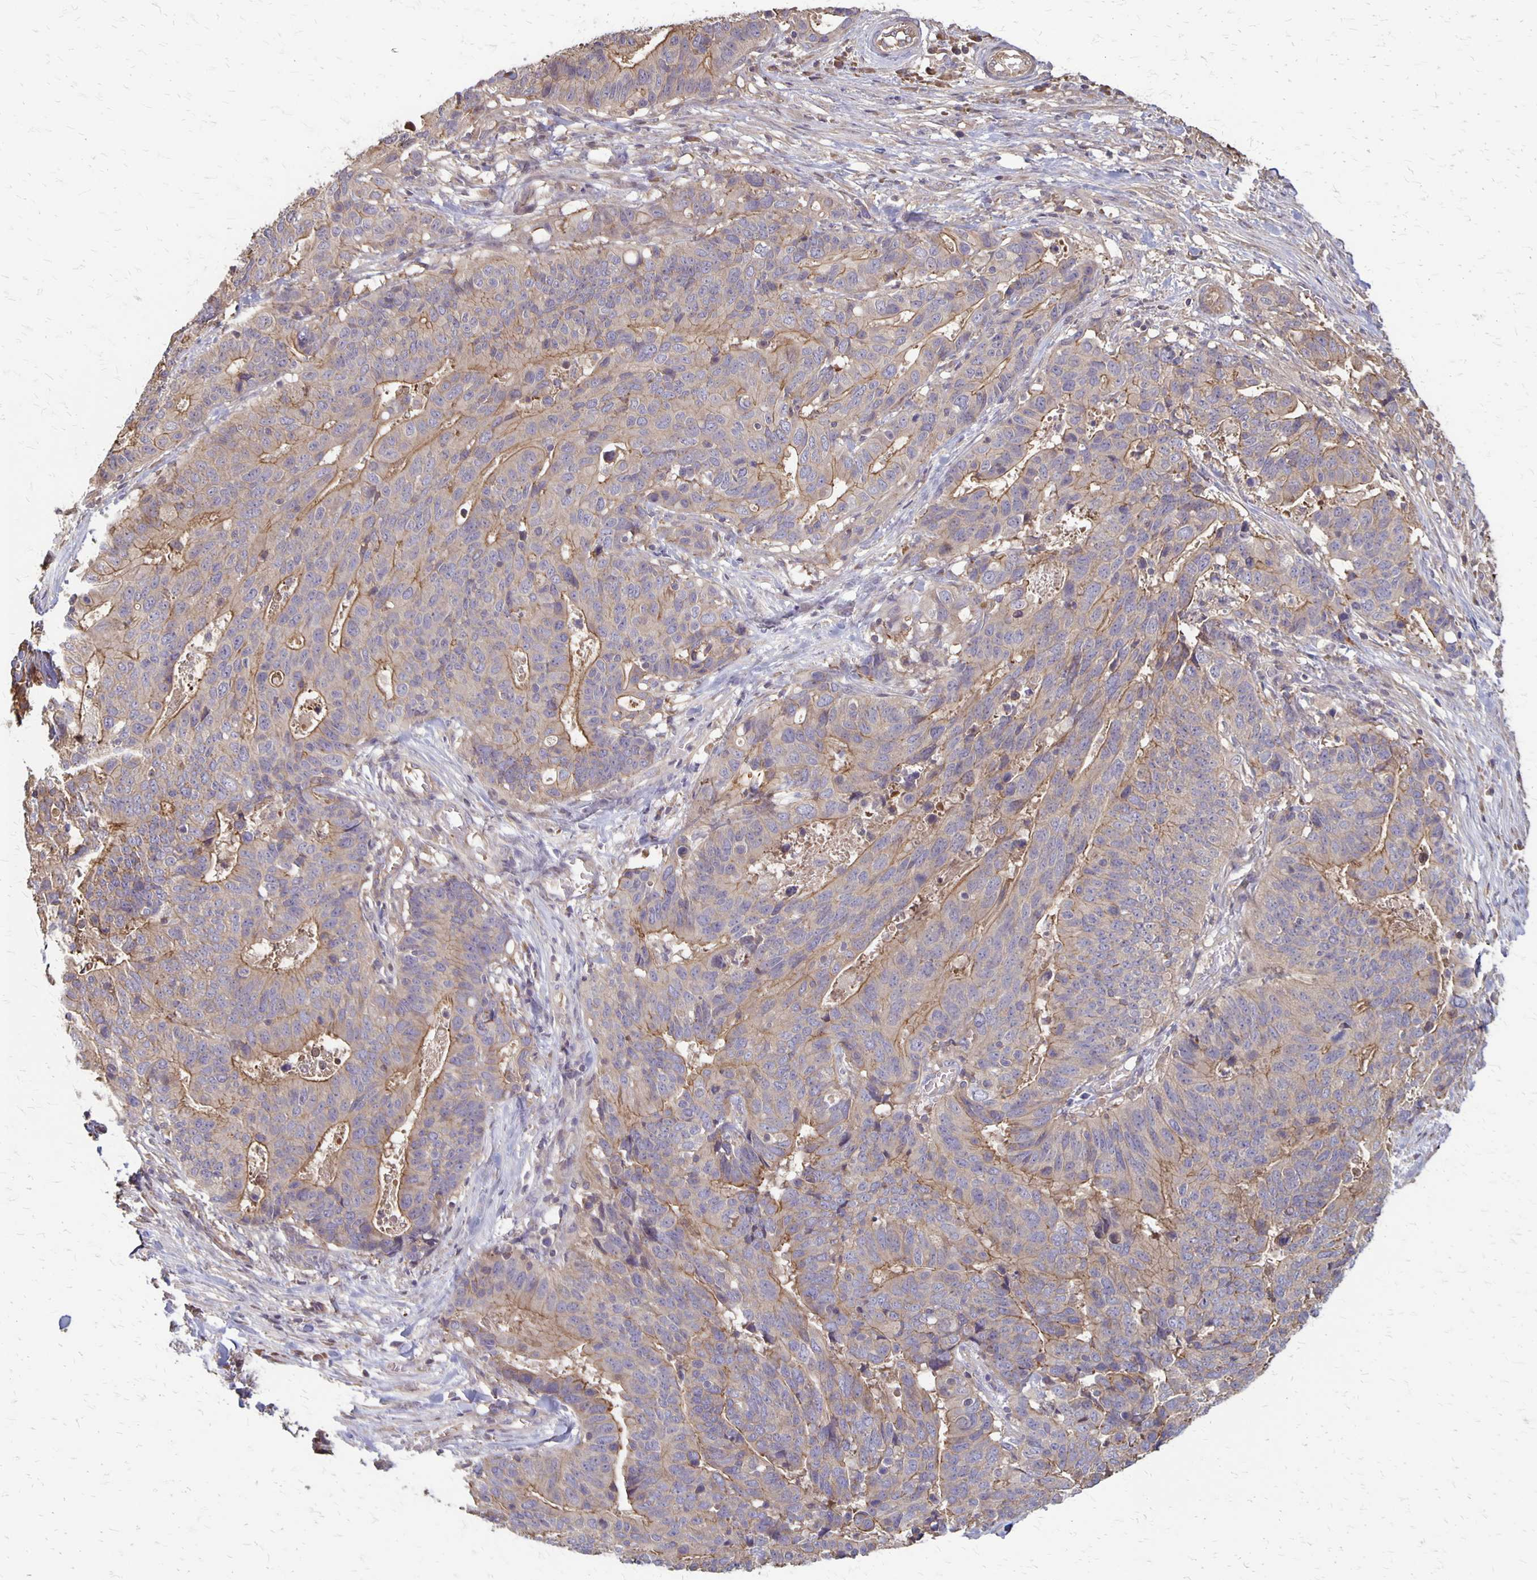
{"staining": {"intensity": "weak", "quantity": "25%-75%", "location": "cytoplasmic/membranous"}, "tissue": "stomach cancer", "cell_type": "Tumor cells", "image_type": "cancer", "snomed": [{"axis": "morphology", "description": "Adenocarcinoma, NOS"}, {"axis": "topography", "description": "Stomach, upper"}], "caption": "Immunohistochemical staining of human stomach cancer (adenocarcinoma) reveals low levels of weak cytoplasmic/membranous protein staining in approximately 25%-75% of tumor cells.", "gene": "PROM2", "patient": {"sex": "female", "age": 67}}